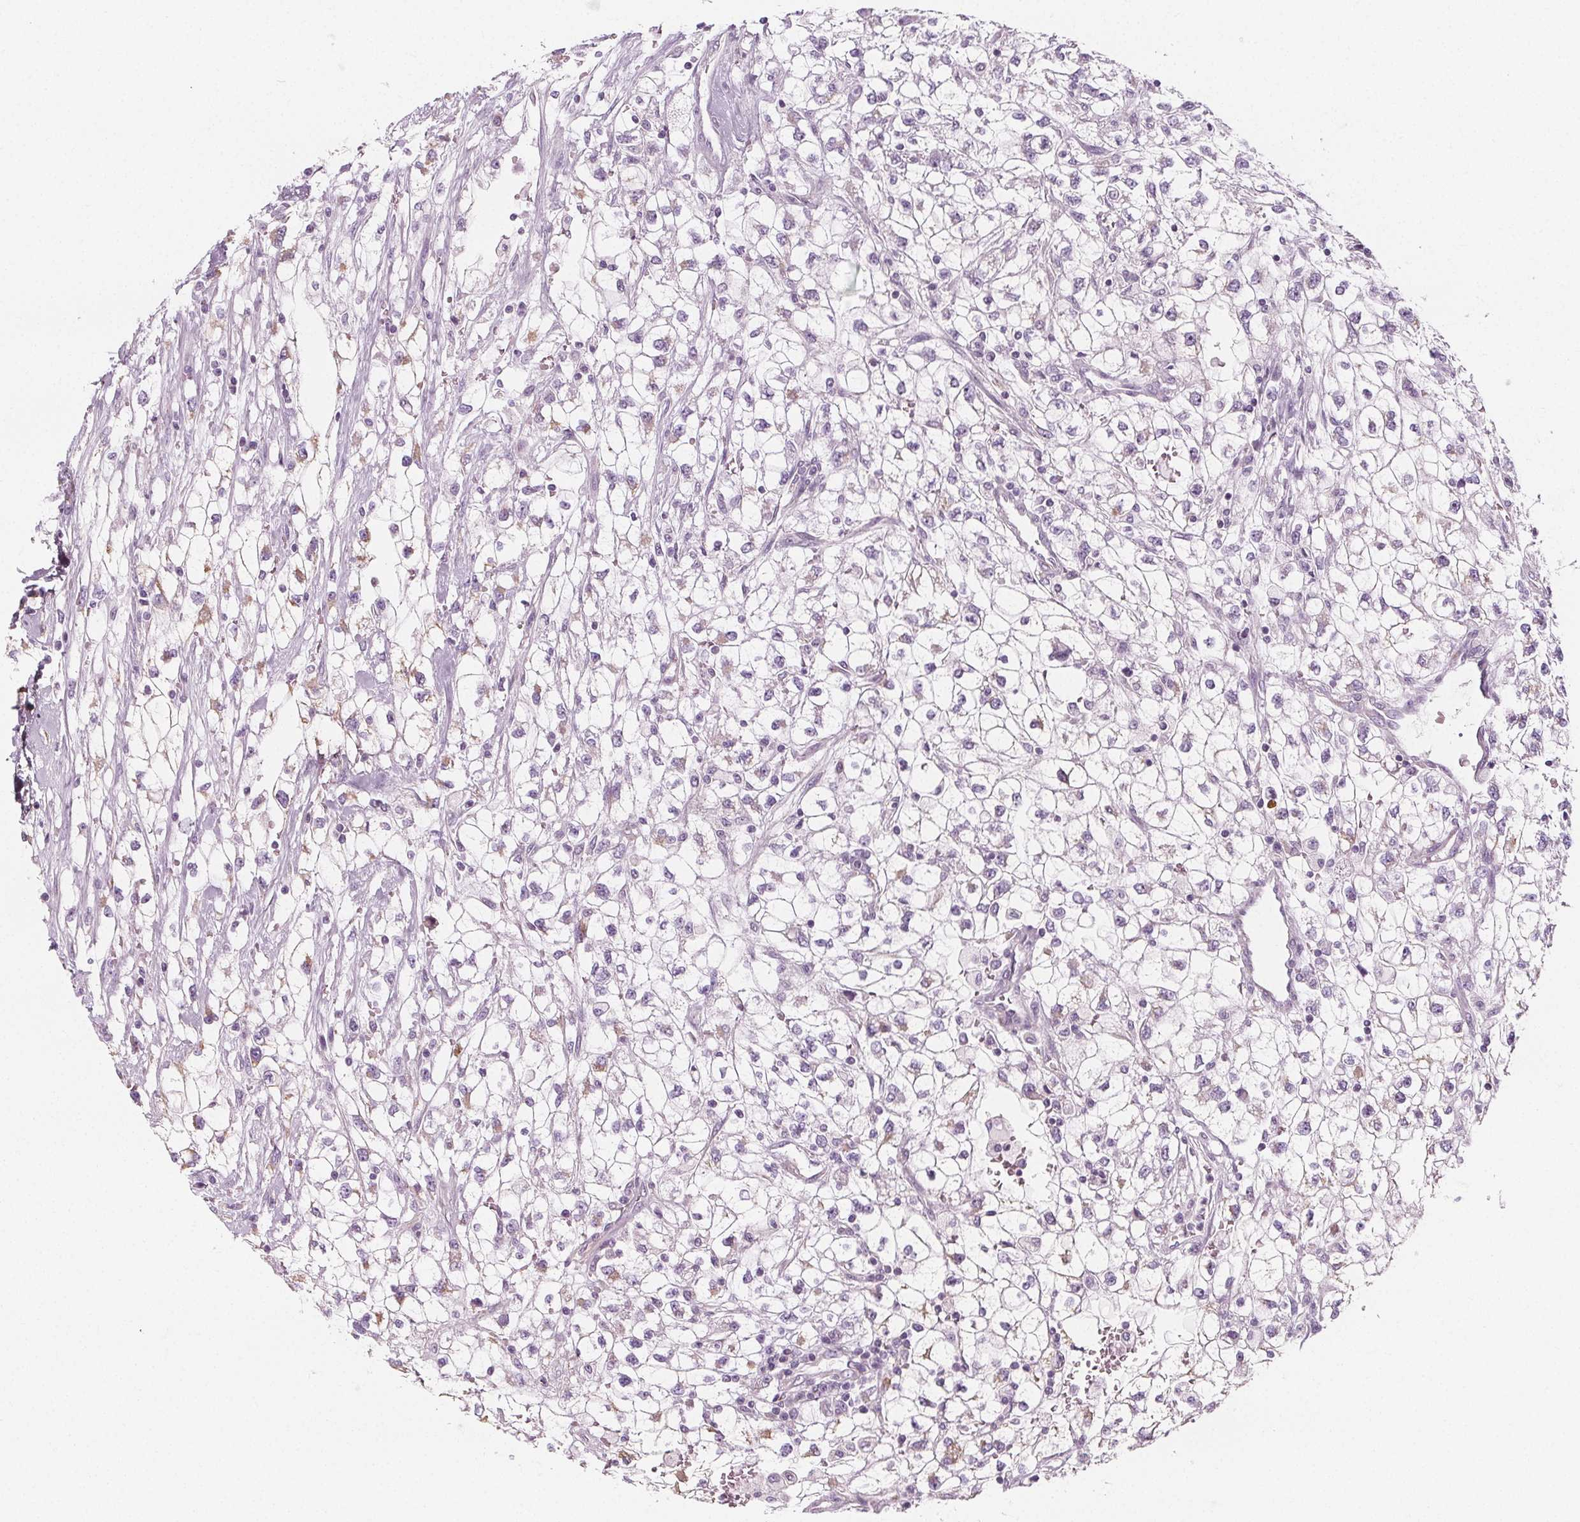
{"staining": {"intensity": "negative", "quantity": "none", "location": "none"}, "tissue": "renal cancer", "cell_type": "Tumor cells", "image_type": "cancer", "snomed": [{"axis": "morphology", "description": "Adenocarcinoma, NOS"}, {"axis": "topography", "description": "Kidney"}], "caption": "An IHC photomicrograph of adenocarcinoma (renal) is shown. There is no staining in tumor cells of adenocarcinoma (renal).", "gene": "IL17C", "patient": {"sex": "male", "age": 59}}